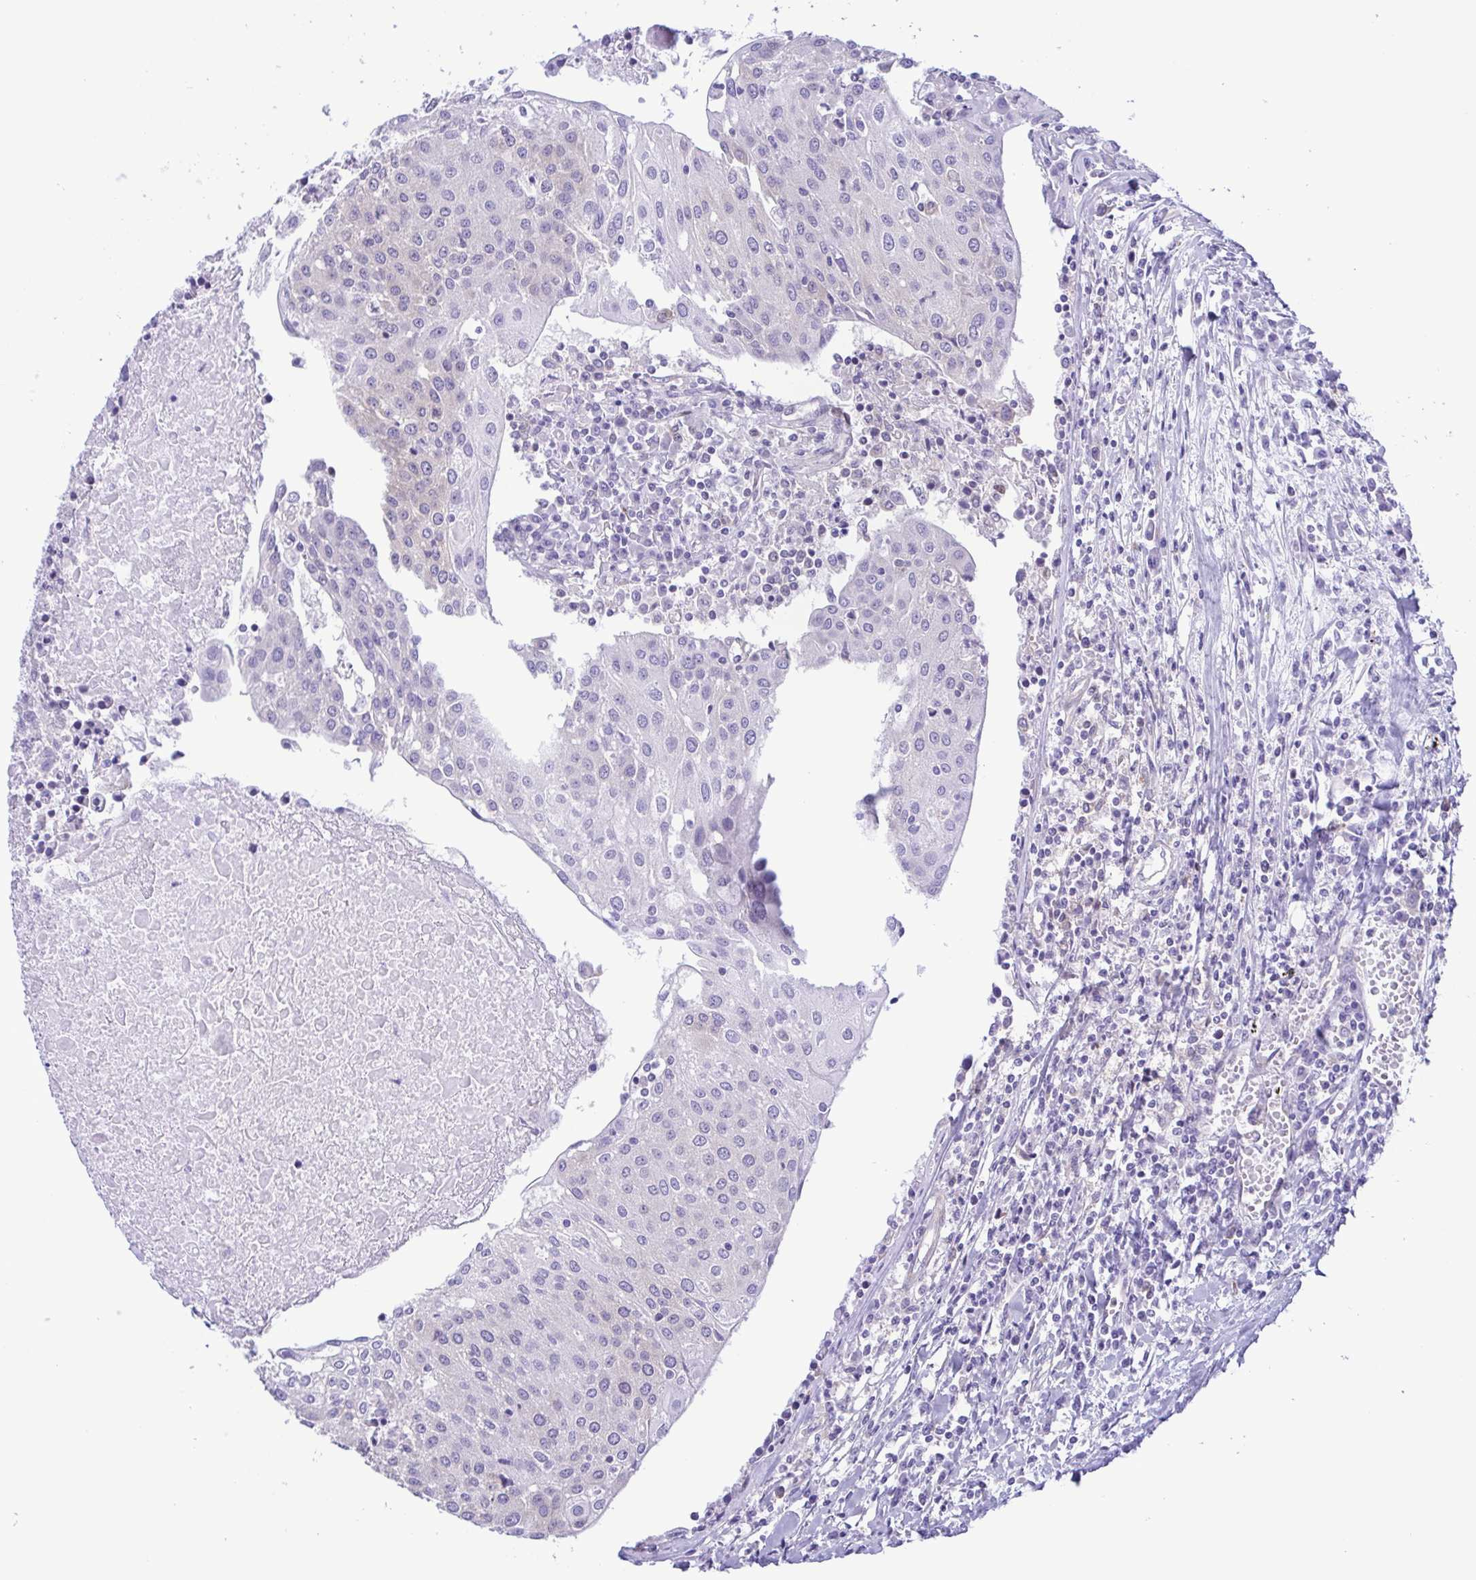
{"staining": {"intensity": "negative", "quantity": "none", "location": "none"}, "tissue": "urothelial cancer", "cell_type": "Tumor cells", "image_type": "cancer", "snomed": [{"axis": "morphology", "description": "Urothelial carcinoma, High grade"}, {"axis": "topography", "description": "Urinary bladder"}], "caption": "DAB (3,3'-diaminobenzidine) immunohistochemical staining of urothelial cancer exhibits no significant staining in tumor cells.", "gene": "TNNI3", "patient": {"sex": "female", "age": 85}}